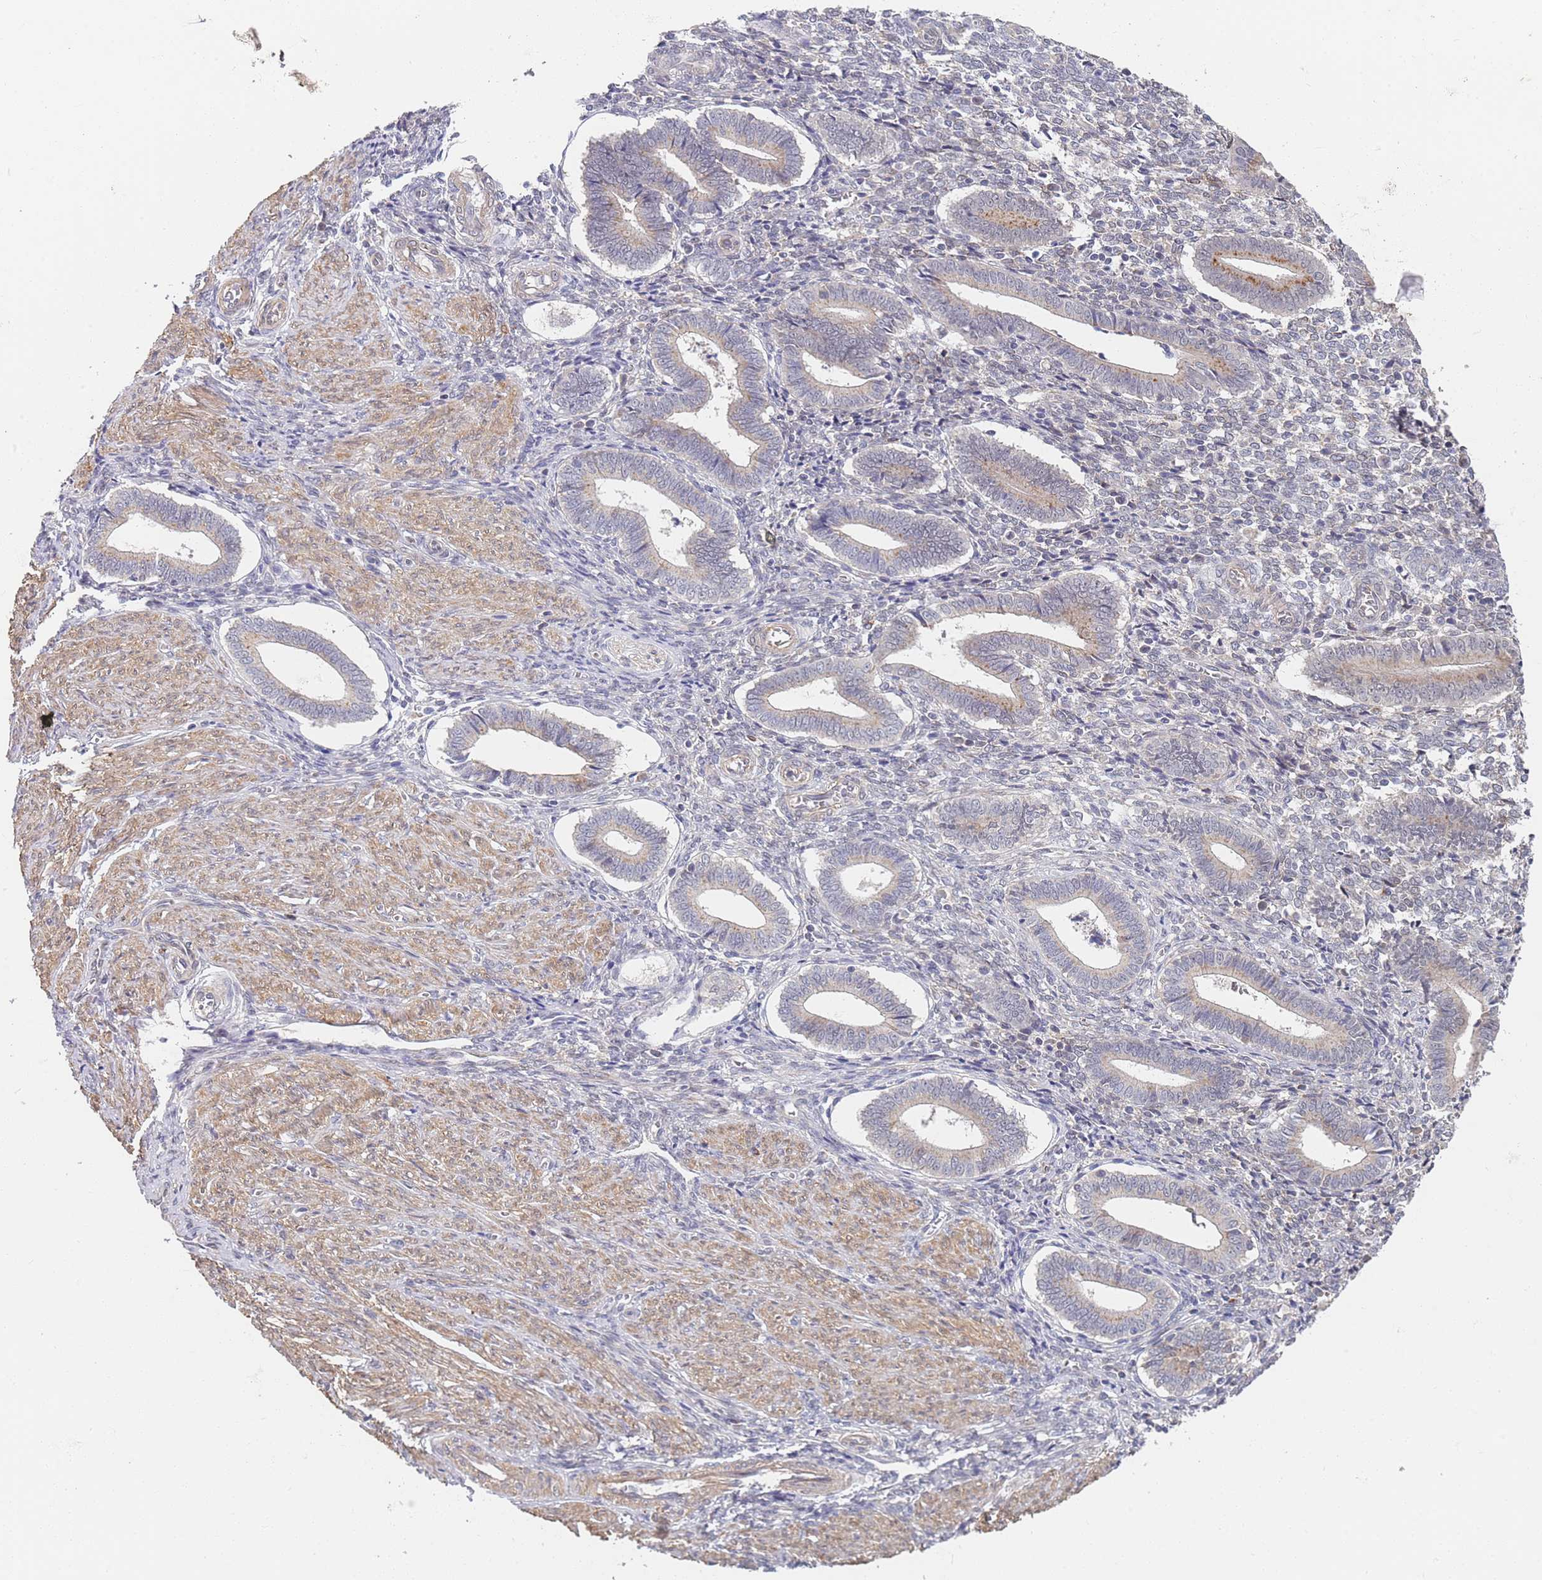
{"staining": {"intensity": "moderate", "quantity": "<25%", "location": "cytoplasmic/membranous"}, "tissue": "endometrium", "cell_type": "Cells in endometrial stroma", "image_type": "normal", "snomed": [{"axis": "morphology", "description": "Normal tissue, NOS"}, {"axis": "topography", "description": "Other"}, {"axis": "topography", "description": "Endometrium"}], "caption": "Endometrium stained with a brown dye displays moderate cytoplasmic/membranous positive staining in about <25% of cells in endometrial stroma.", "gene": "B4GALT4", "patient": {"sex": "female", "age": 44}}